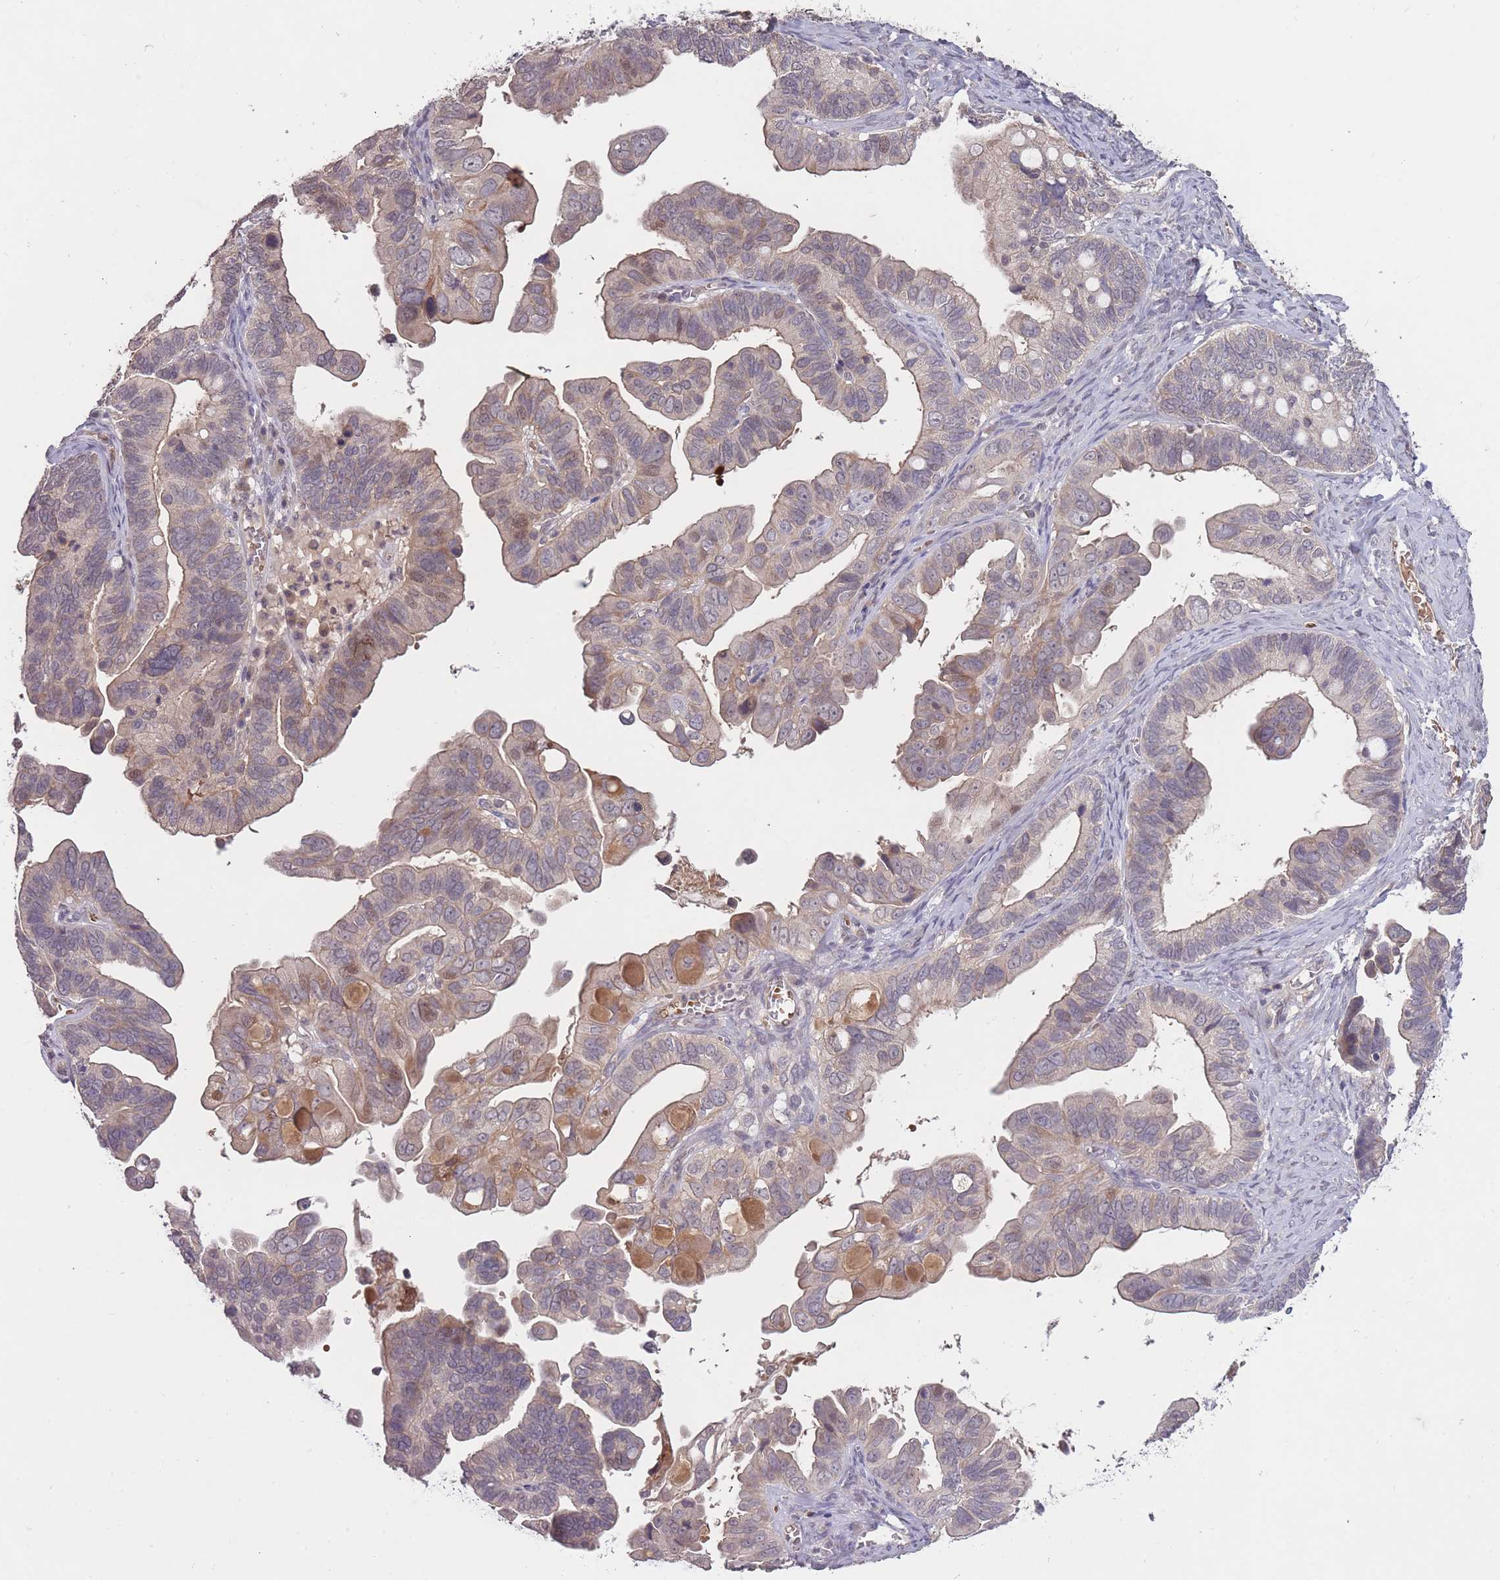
{"staining": {"intensity": "weak", "quantity": "<25%", "location": "cytoplasmic/membranous"}, "tissue": "ovarian cancer", "cell_type": "Tumor cells", "image_type": "cancer", "snomed": [{"axis": "morphology", "description": "Cystadenocarcinoma, serous, NOS"}, {"axis": "topography", "description": "Ovary"}], "caption": "A high-resolution histopathology image shows IHC staining of ovarian serous cystadenocarcinoma, which exhibits no significant expression in tumor cells.", "gene": "ADCYAP1R1", "patient": {"sex": "female", "age": 56}}